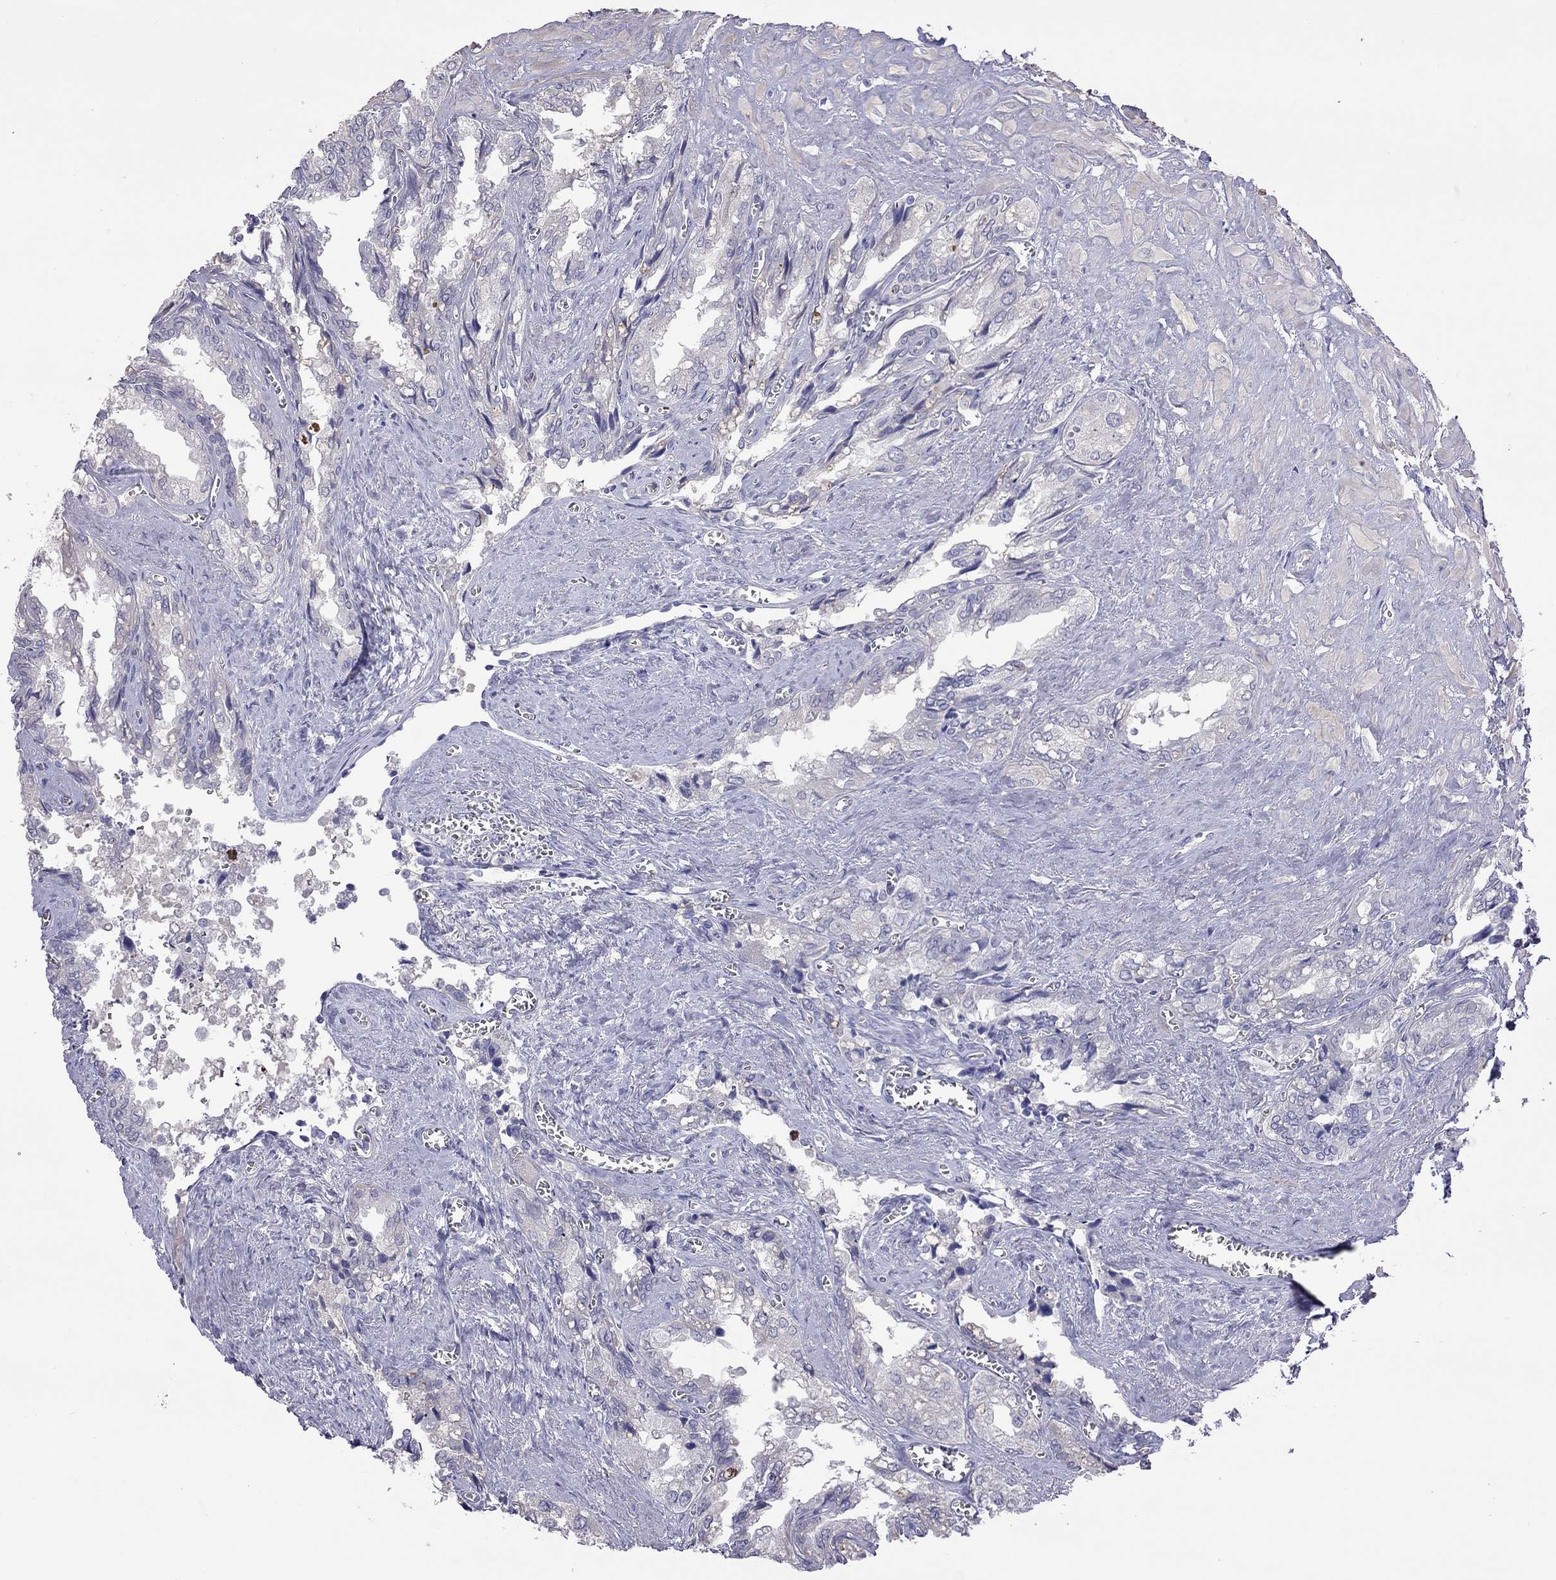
{"staining": {"intensity": "negative", "quantity": "none", "location": "none"}, "tissue": "seminal vesicle", "cell_type": "Glandular cells", "image_type": "normal", "snomed": [{"axis": "morphology", "description": "Normal tissue, NOS"}, {"axis": "topography", "description": "Seminal veicle"}], "caption": "An immunohistochemistry (IHC) micrograph of normal seminal vesicle is shown. There is no staining in glandular cells of seminal vesicle. Nuclei are stained in blue.", "gene": "FEZ1", "patient": {"sex": "male", "age": 67}}